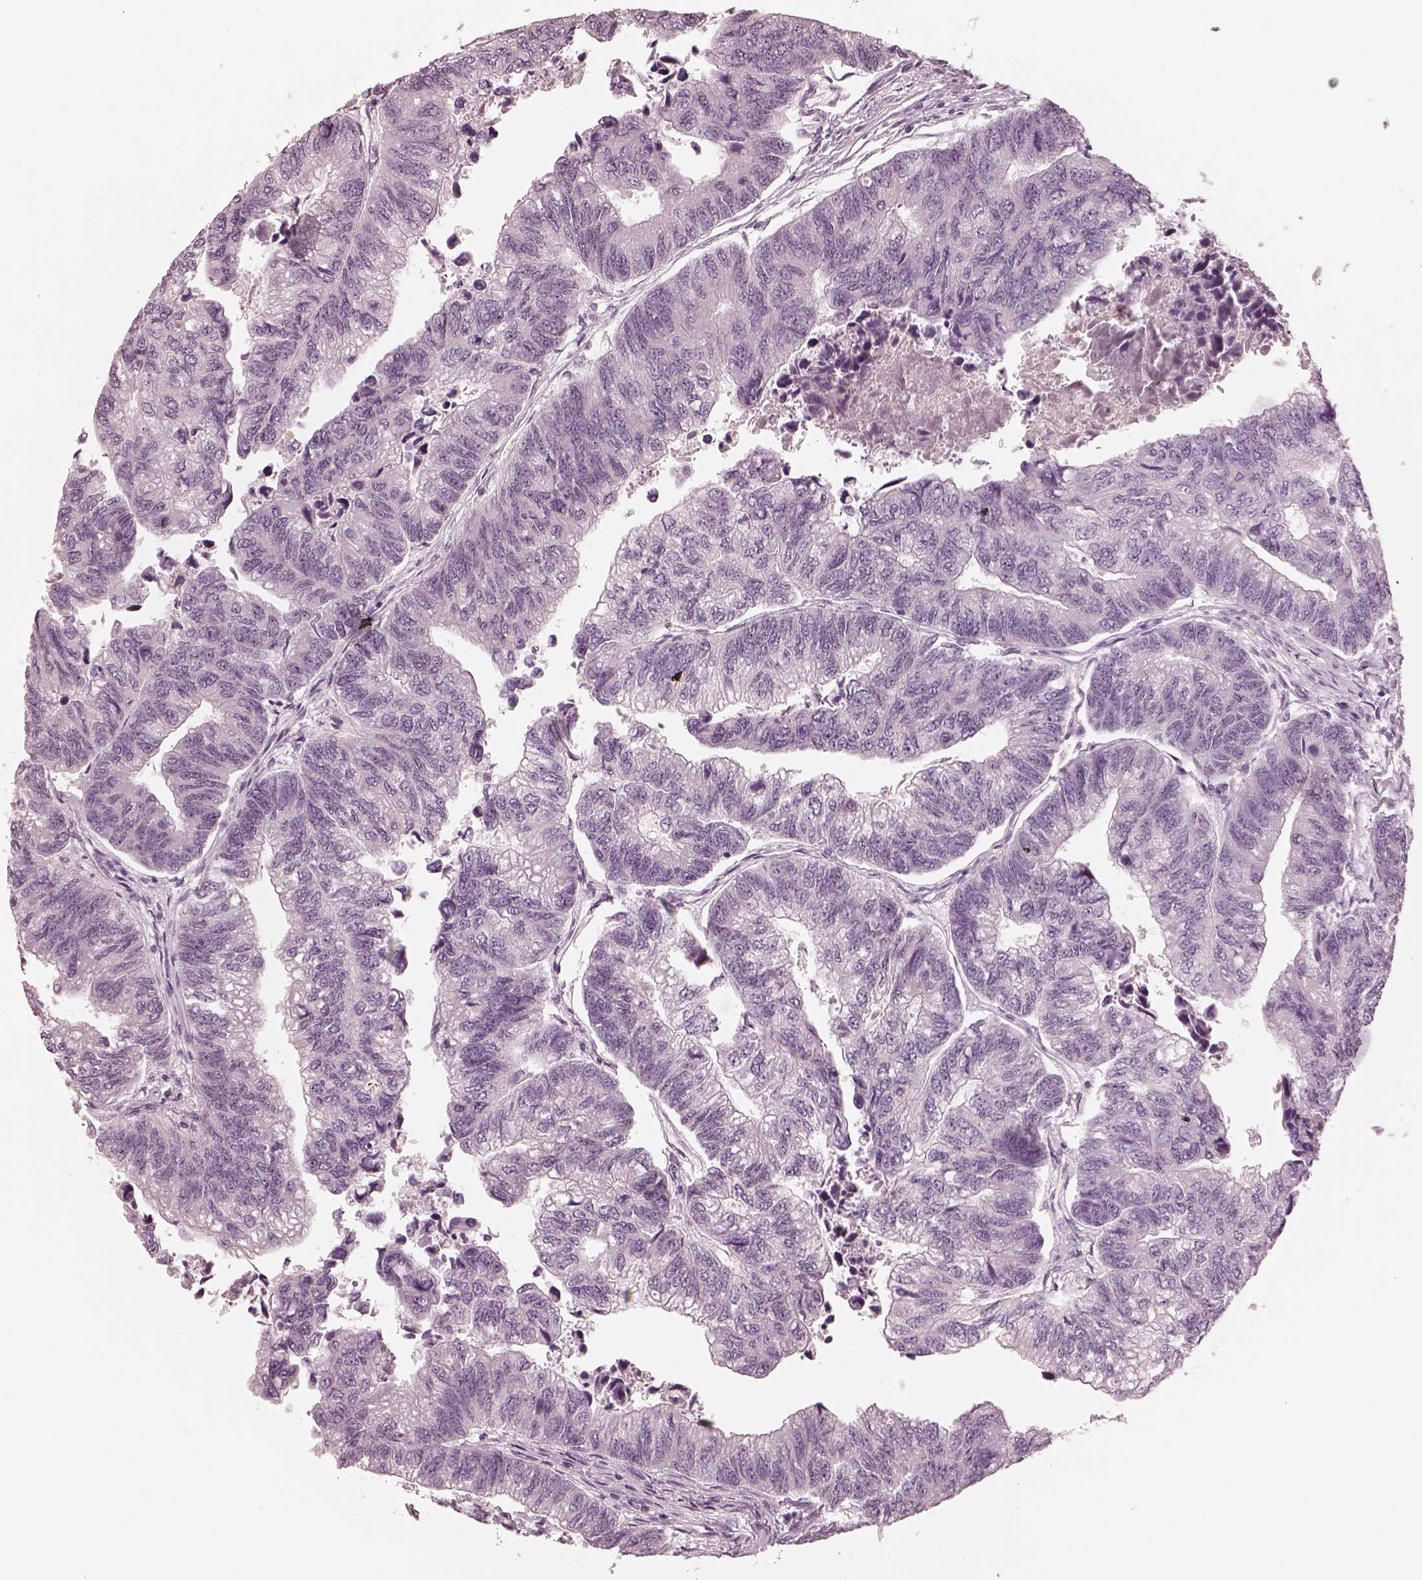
{"staining": {"intensity": "negative", "quantity": "none", "location": "none"}, "tissue": "colorectal cancer", "cell_type": "Tumor cells", "image_type": "cancer", "snomed": [{"axis": "morphology", "description": "Adenocarcinoma, NOS"}, {"axis": "topography", "description": "Colon"}], "caption": "The immunohistochemistry histopathology image has no significant expression in tumor cells of colorectal cancer (adenocarcinoma) tissue.", "gene": "KCNA2", "patient": {"sex": "female", "age": 65}}